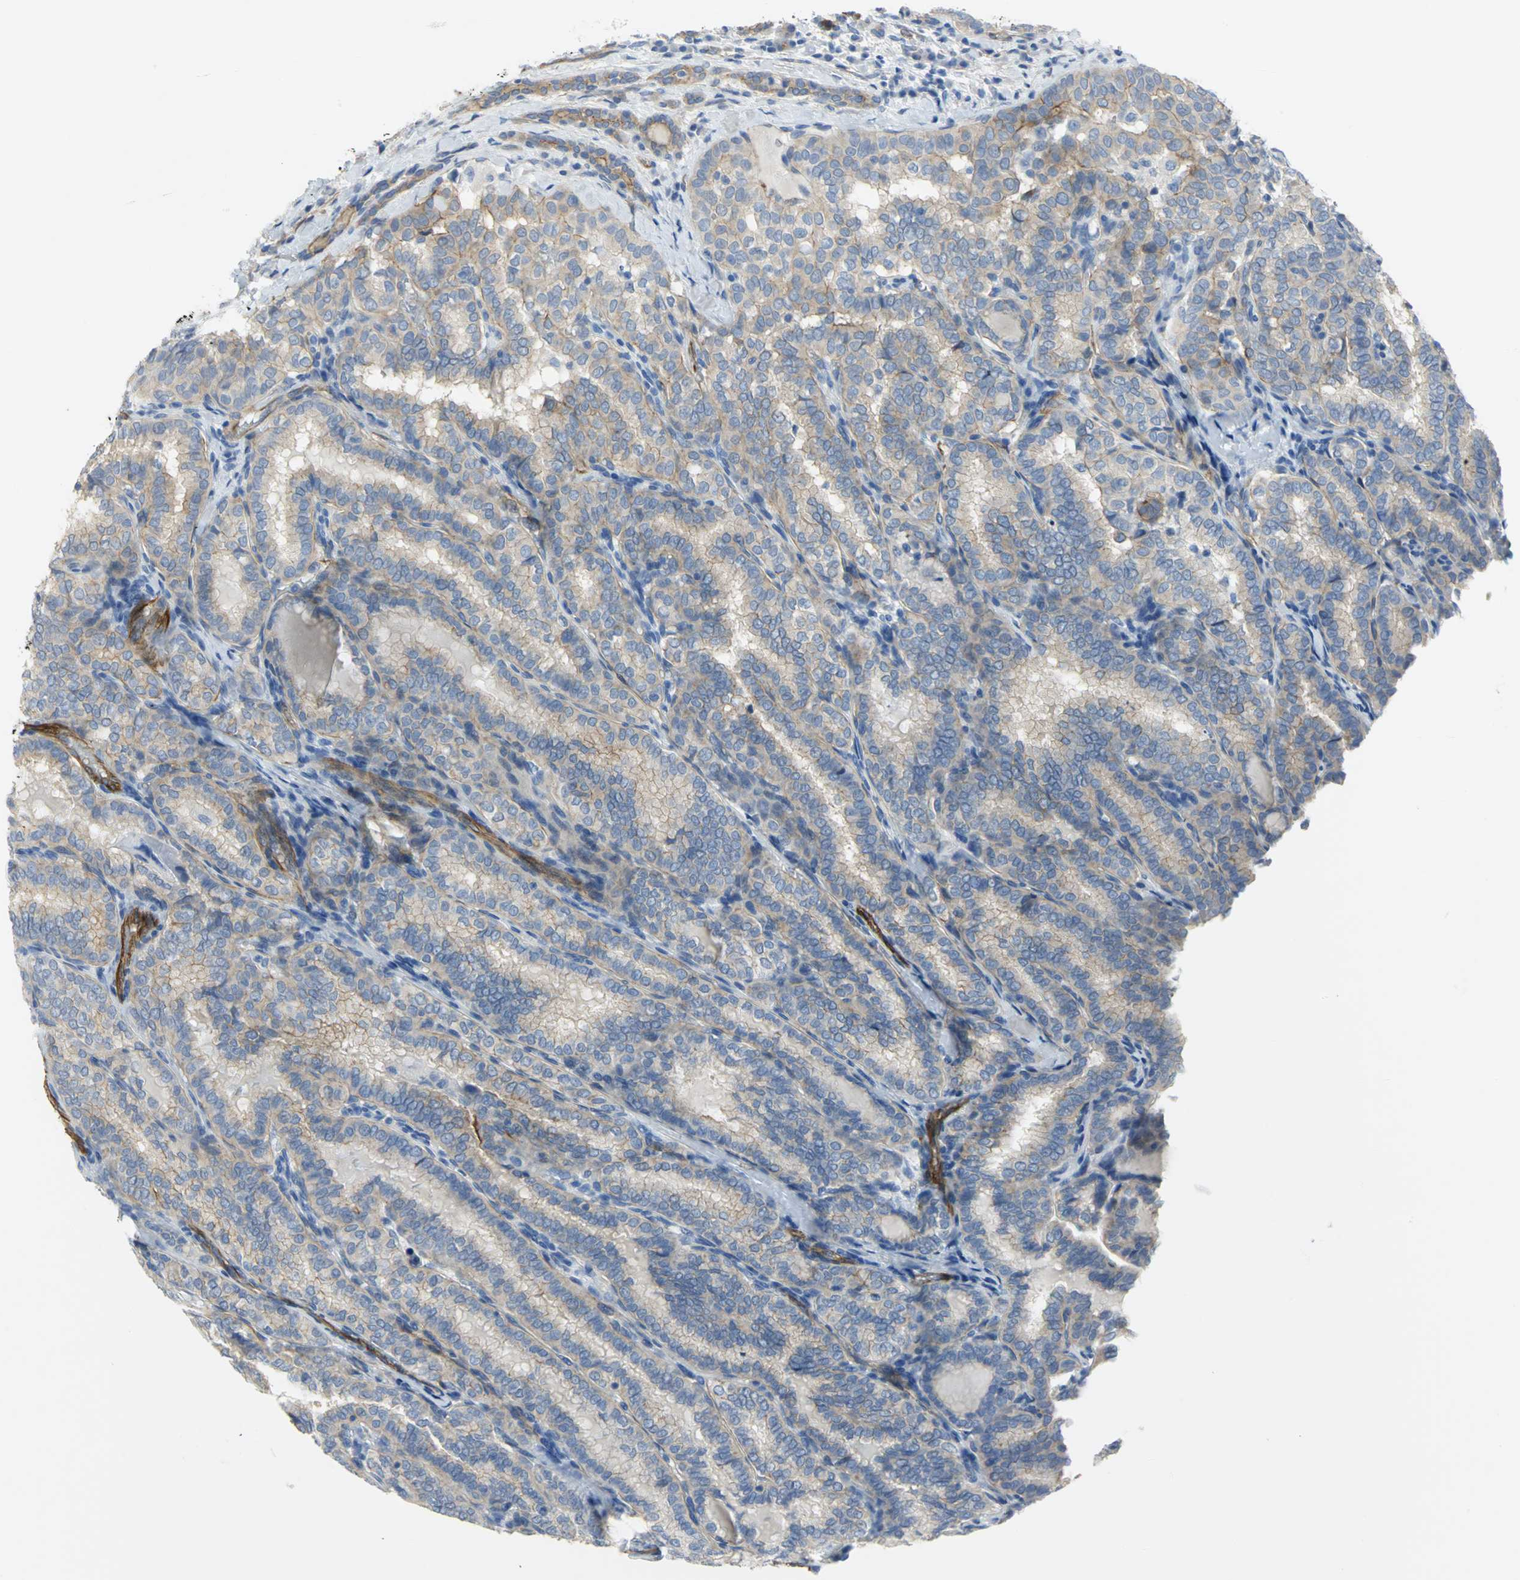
{"staining": {"intensity": "moderate", "quantity": ">75%", "location": "cytoplasmic/membranous"}, "tissue": "thyroid cancer", "cell_type": "Tumor cells", "image_type": "cancer", "snomed": [{"axis": "morphology", "description": "Papillary adenocarcinoma, NOS"}, {"axis": "topography", "description": "Thyroid gland"}], "caption": "Moderate cytoplasmic/membranous protein expression is identified in about >75% of tumor cells in papillary adenocarcinoma (thyroid). The staining was performed using DAB to visualize the protein expression in brown, while the nuclei were stained in blue with hematoxylin (Magnification: 20x).", "gene": "FLNB", "patient": {"sex": "female", "age": 30}}